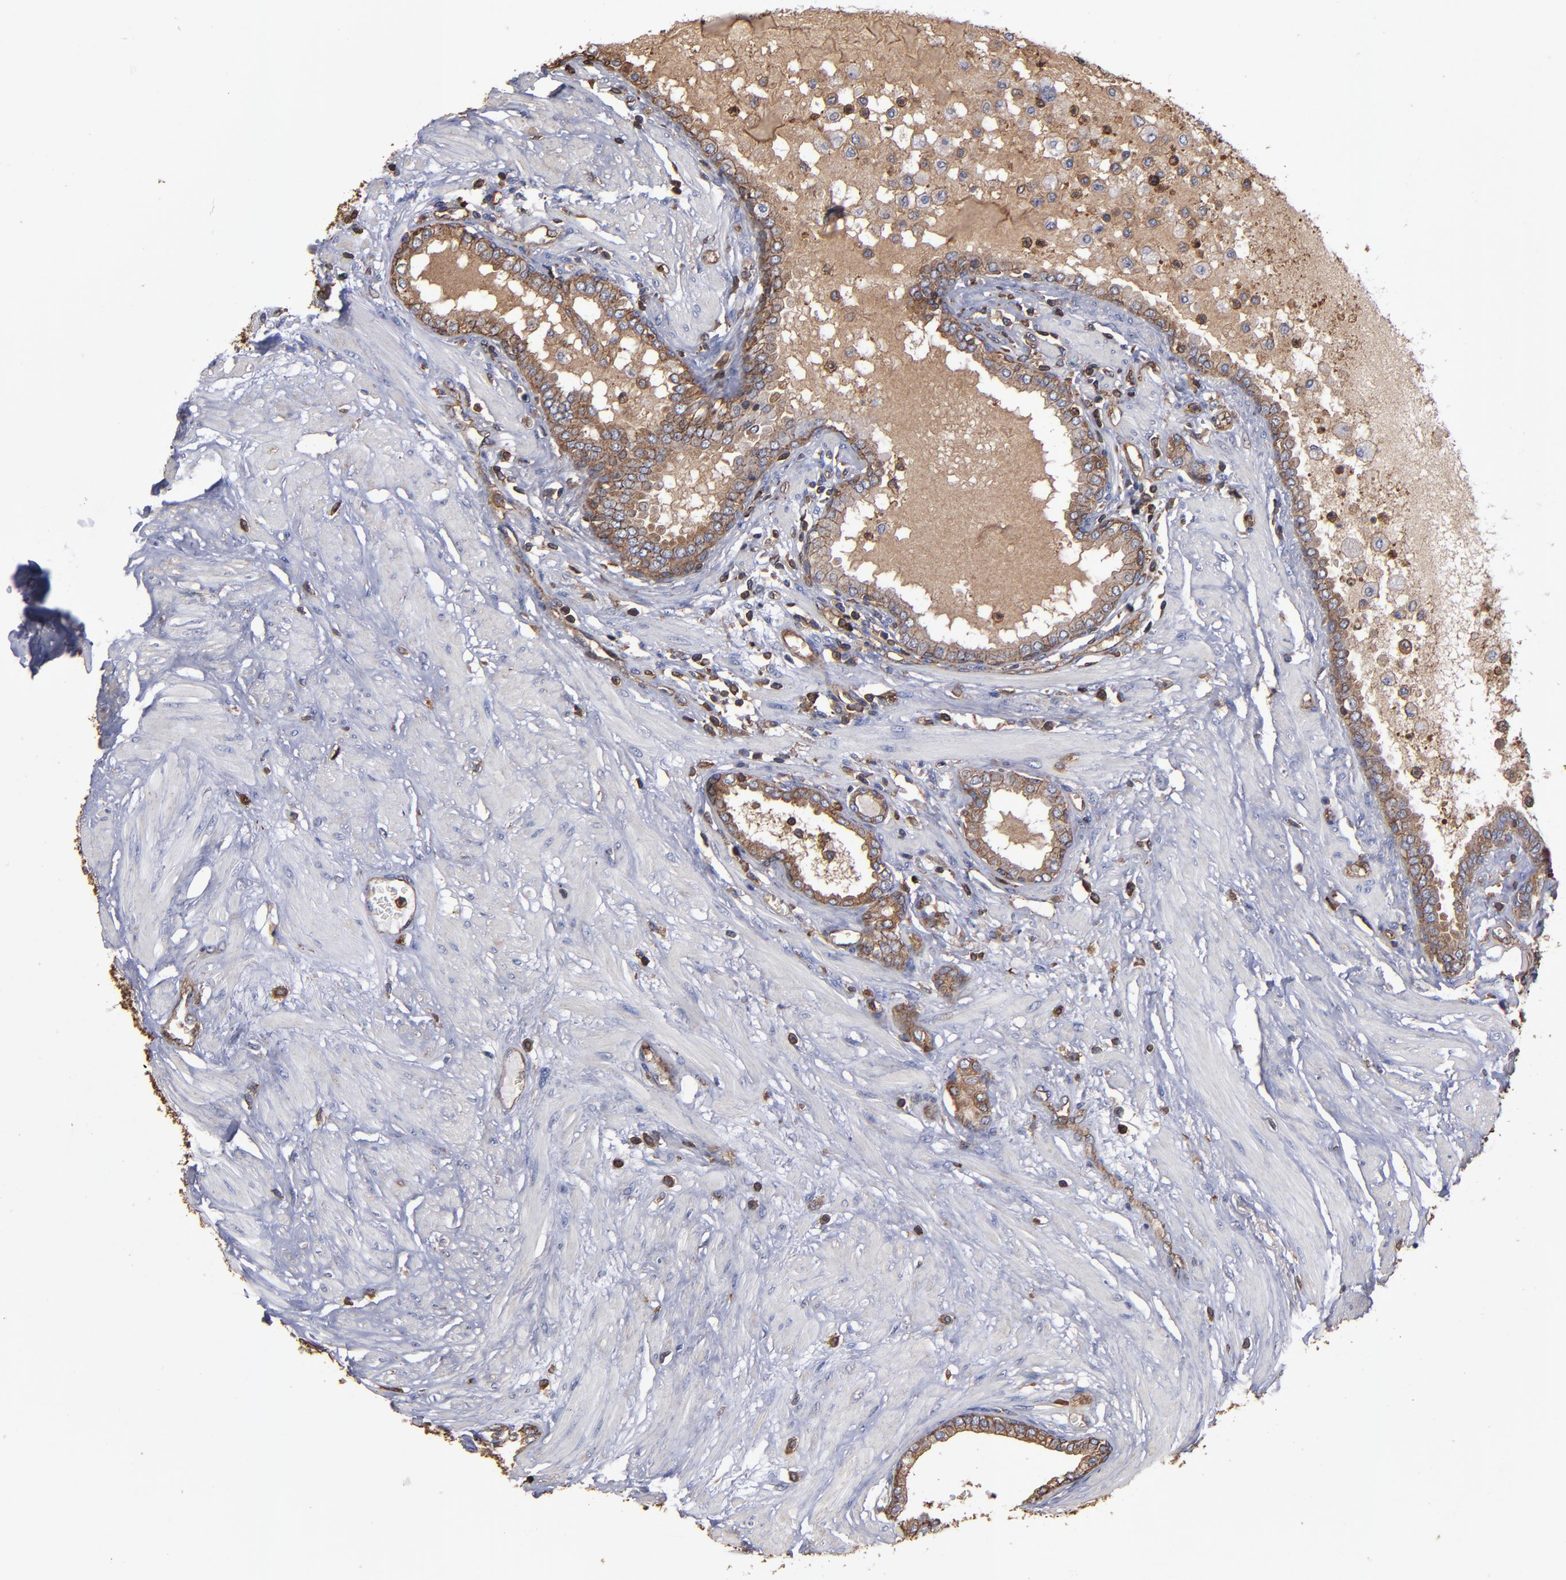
{"staining": {"intensity": "weak", "quantity": ">75%", "location": "cytoplasmic/membranous"}, "tissue": "prostate", "cell_type": "Glandular cells", "image_type": "normal", "snomed": [{"axis": "morphology", "description": "Normal tissue, NOS"}, {"axis": "topography", "description": "Prostate"}], "caption": "Glandular cells exhibit low levels of weak cytoplasmic/membranous positivity in approximately >75% of cells in normal prostate. (DAB (3,3'-diaminobenzidine) = brown stain, brightfield microscopy at high magnification).", "gene": "ACTN4", "patient": {"sex": "male", "age": 64}}